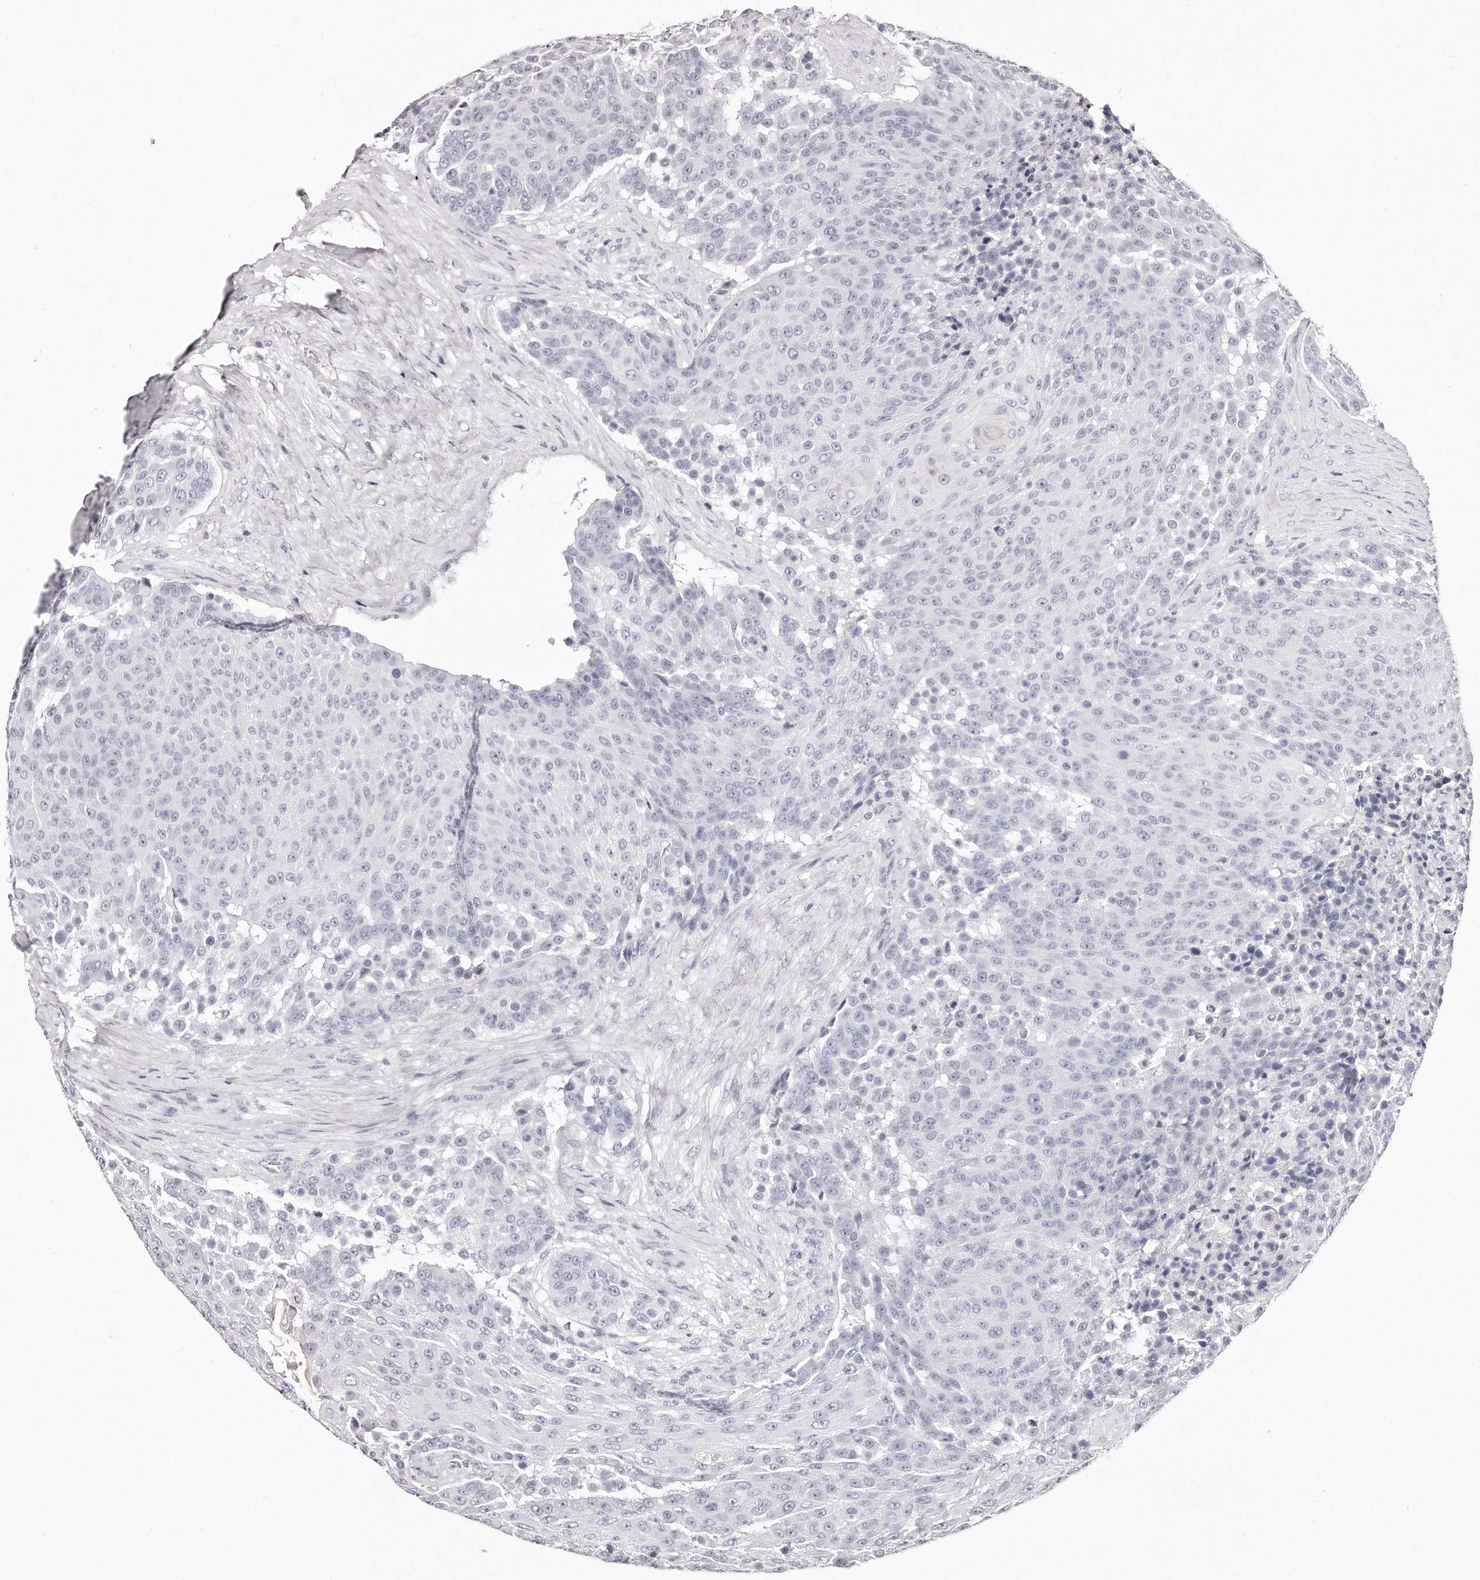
{"staining": {"intensity": "negative", "quantity": "none", "location": "none"}, "tissue": "urothelial cancer", "cell_type": "Tumor cells", "image_type": "cancer", "snomed": [{"axis": "morphology", "description": "Urothelial carcinoma, High grade"}, {"axis": "topography", "description": "Urinary bladder"}], "caption": "A high-resolution histopathology image shows IHC staining of urothelial carcinoma (high-grade), which displays no significant expression in tumor cells.", "gene": "GDA", "patient": {"sex": "female", "age": 63}}